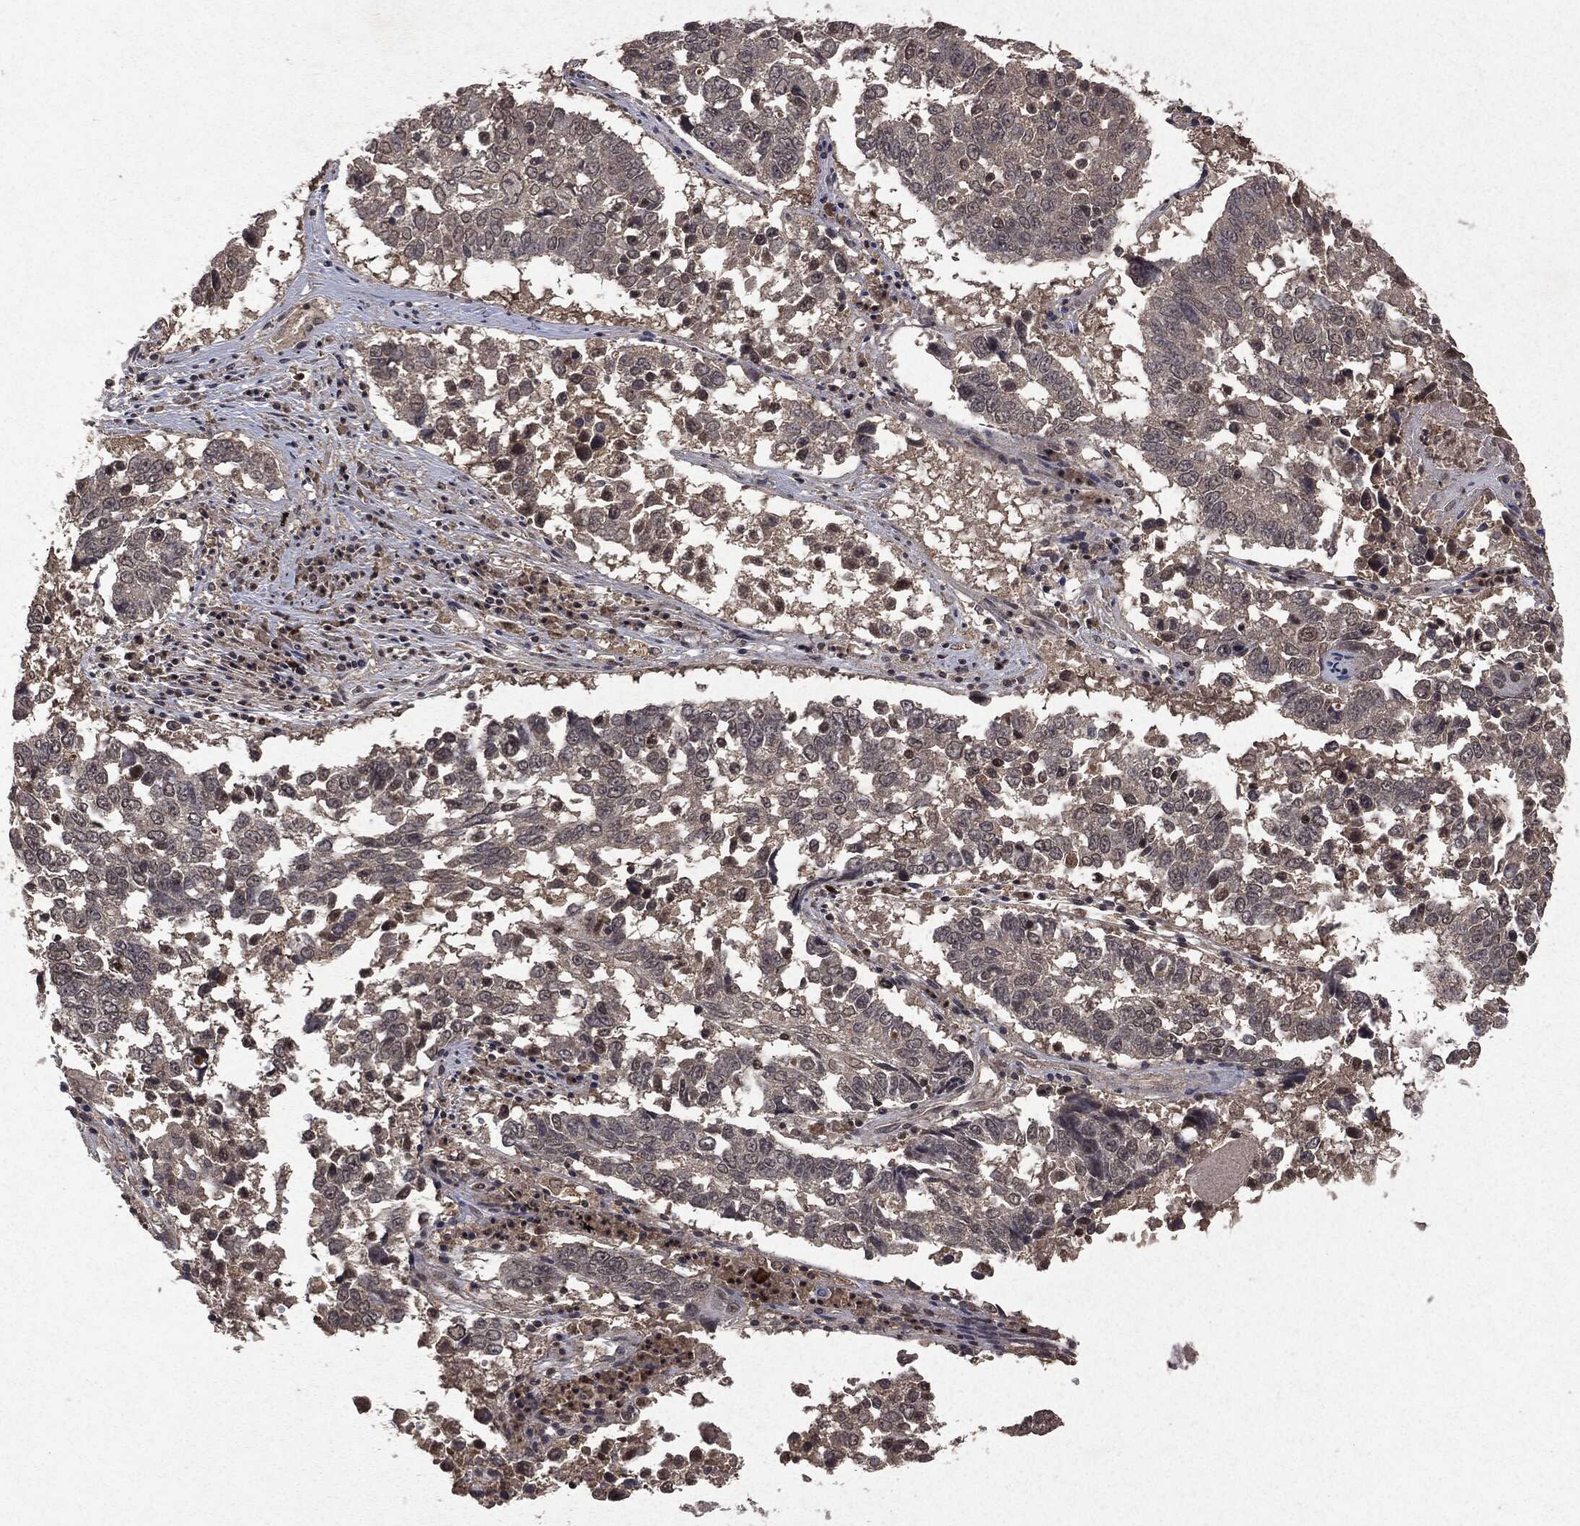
{"staining": {"intensity": "negative", "quantity": "none", "location": "none"}, "tissue": "lung cancer", "cell_type": "Tumor cells", "image_type": "cancer", "snomed": [{"axis": "morphology", "description": "Squamous cell carcinoma, NOS"}, {"axis": "topography", "description": "Lung"}], "caption": "Lung cancer (squamous cell carcinoma) was stained to show a protein in brown. There is no significant expression in tumor cells. The staining was performed using DAB (3,3'-diaminobenzidine) to visualize the protein expression in brown, while the nuclei were stained in blue with hematoxylin (Magnification: 20x).", "gene": "PEBP1", "patient": {"sex": "male", "age": 82}}